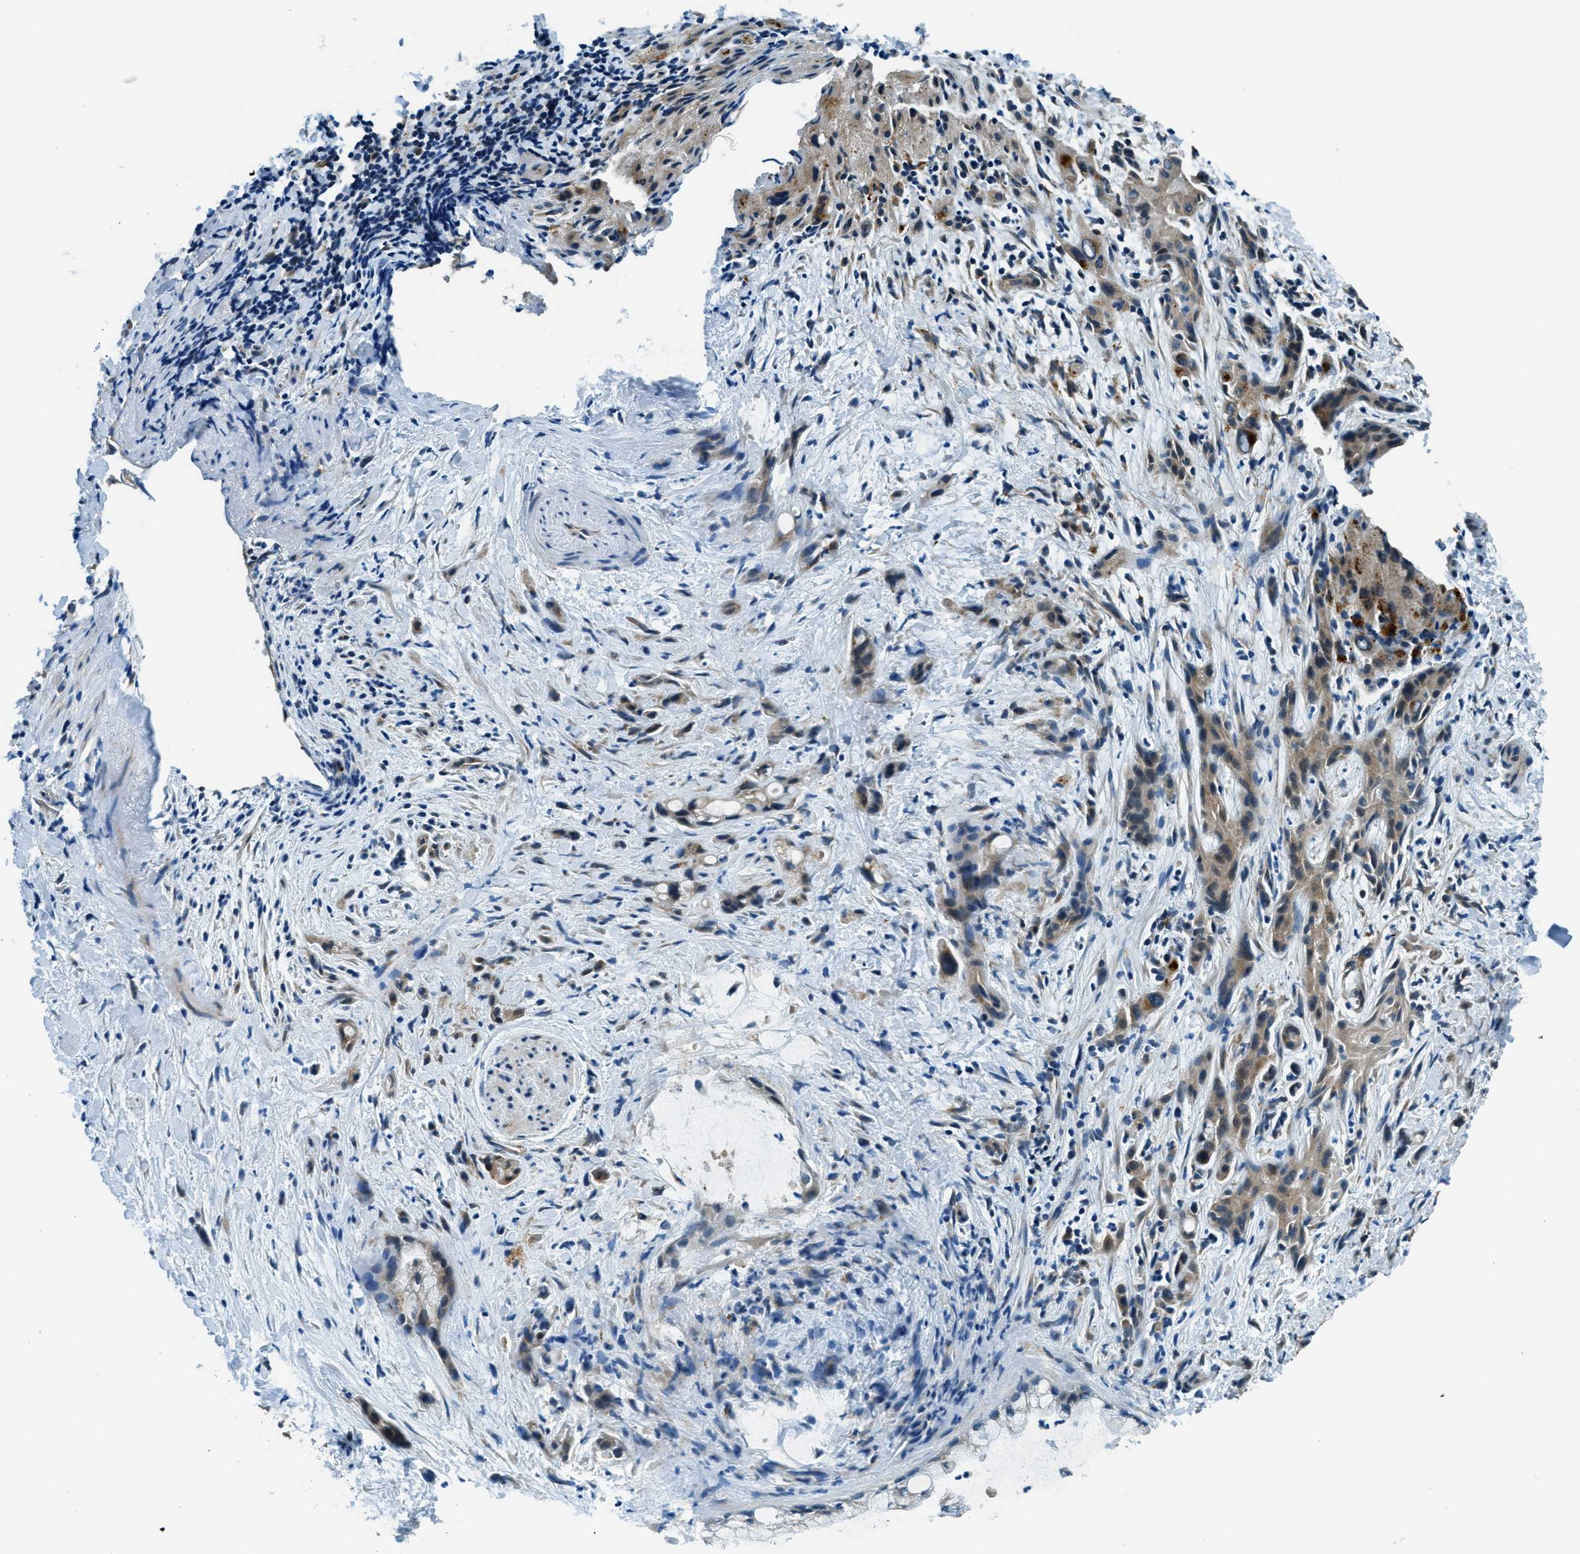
{"staining": {"intensity": "weak", "quantity": ">75%", "location": "cytoplasmic/membranous"}, "tissue": "liver cancer", "cell_type": "Tumor cells", "image_type": "cancer", "snomed": [{"axis": "morphology", "description": "Cholangiocarcinoma"}, {"axis": "topography", "description": "Liver"}], "caption": "This is a photomicrograph of immunohistochemistry staining of liver cancer (cholangiocarcinoma), which shows weak expression in the cytoplasmic/membranous of tumor cells.", "gene": "GINM1", "patient": {"sex": "female", "age": 72}}